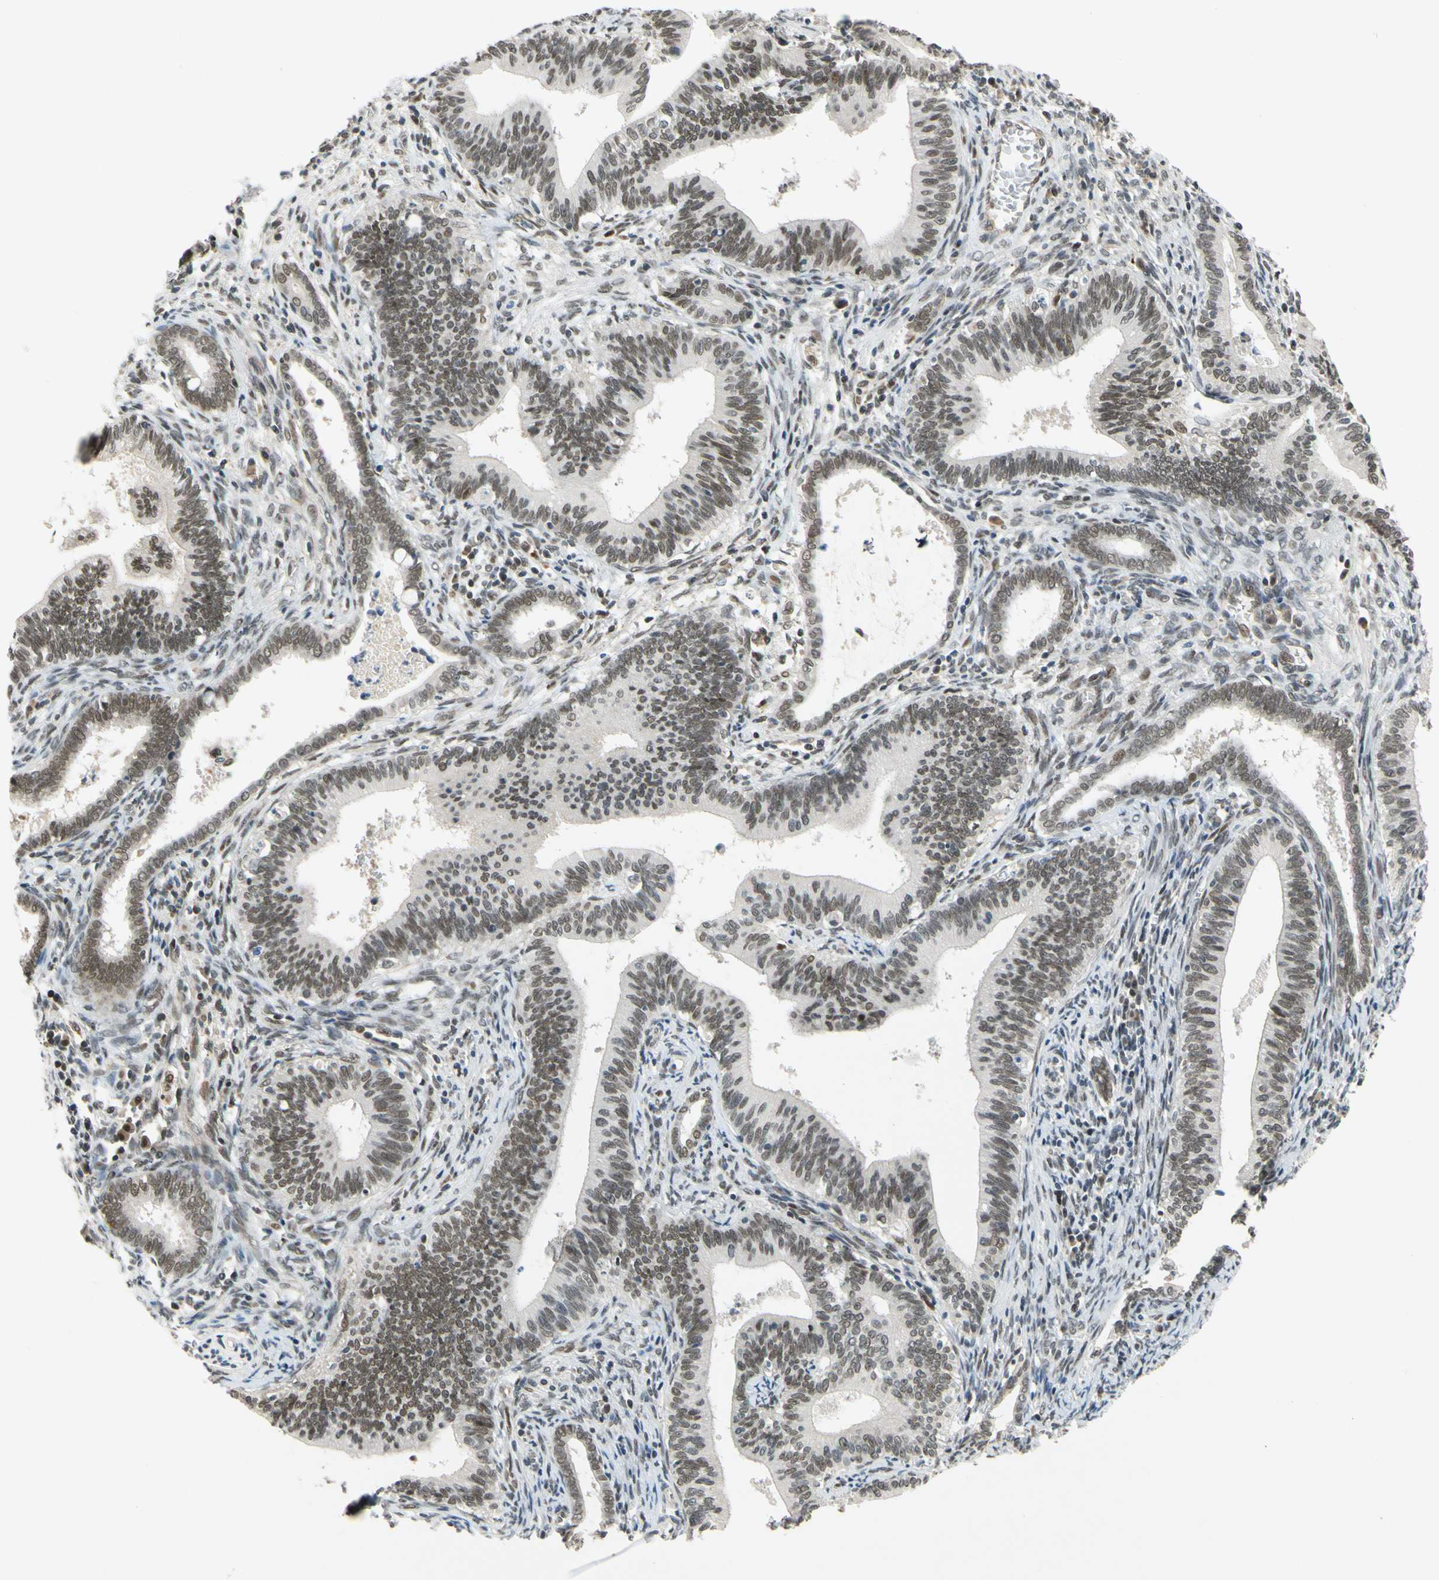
{"staining": {"intensity": "moderate", "quantity": ">75%", "location": "nuclear"}, "tissue": "cervical cancer", "cell_type": "Tumor cells", "image_type": "cancer", "snomed": [{"axis": "morphology", "description": "Adenocarcinoma, NOS"}, {"axis": "topography", "description": "Cervix"}], "caption": "Brown immunohistochemical staining in human cervical adenocarcinoma demonstrates moderate nuclear positivity in approximately >75% of tumor cells.", "gene": "POGZ", "patient": {"sex": "female", "age": 44}}